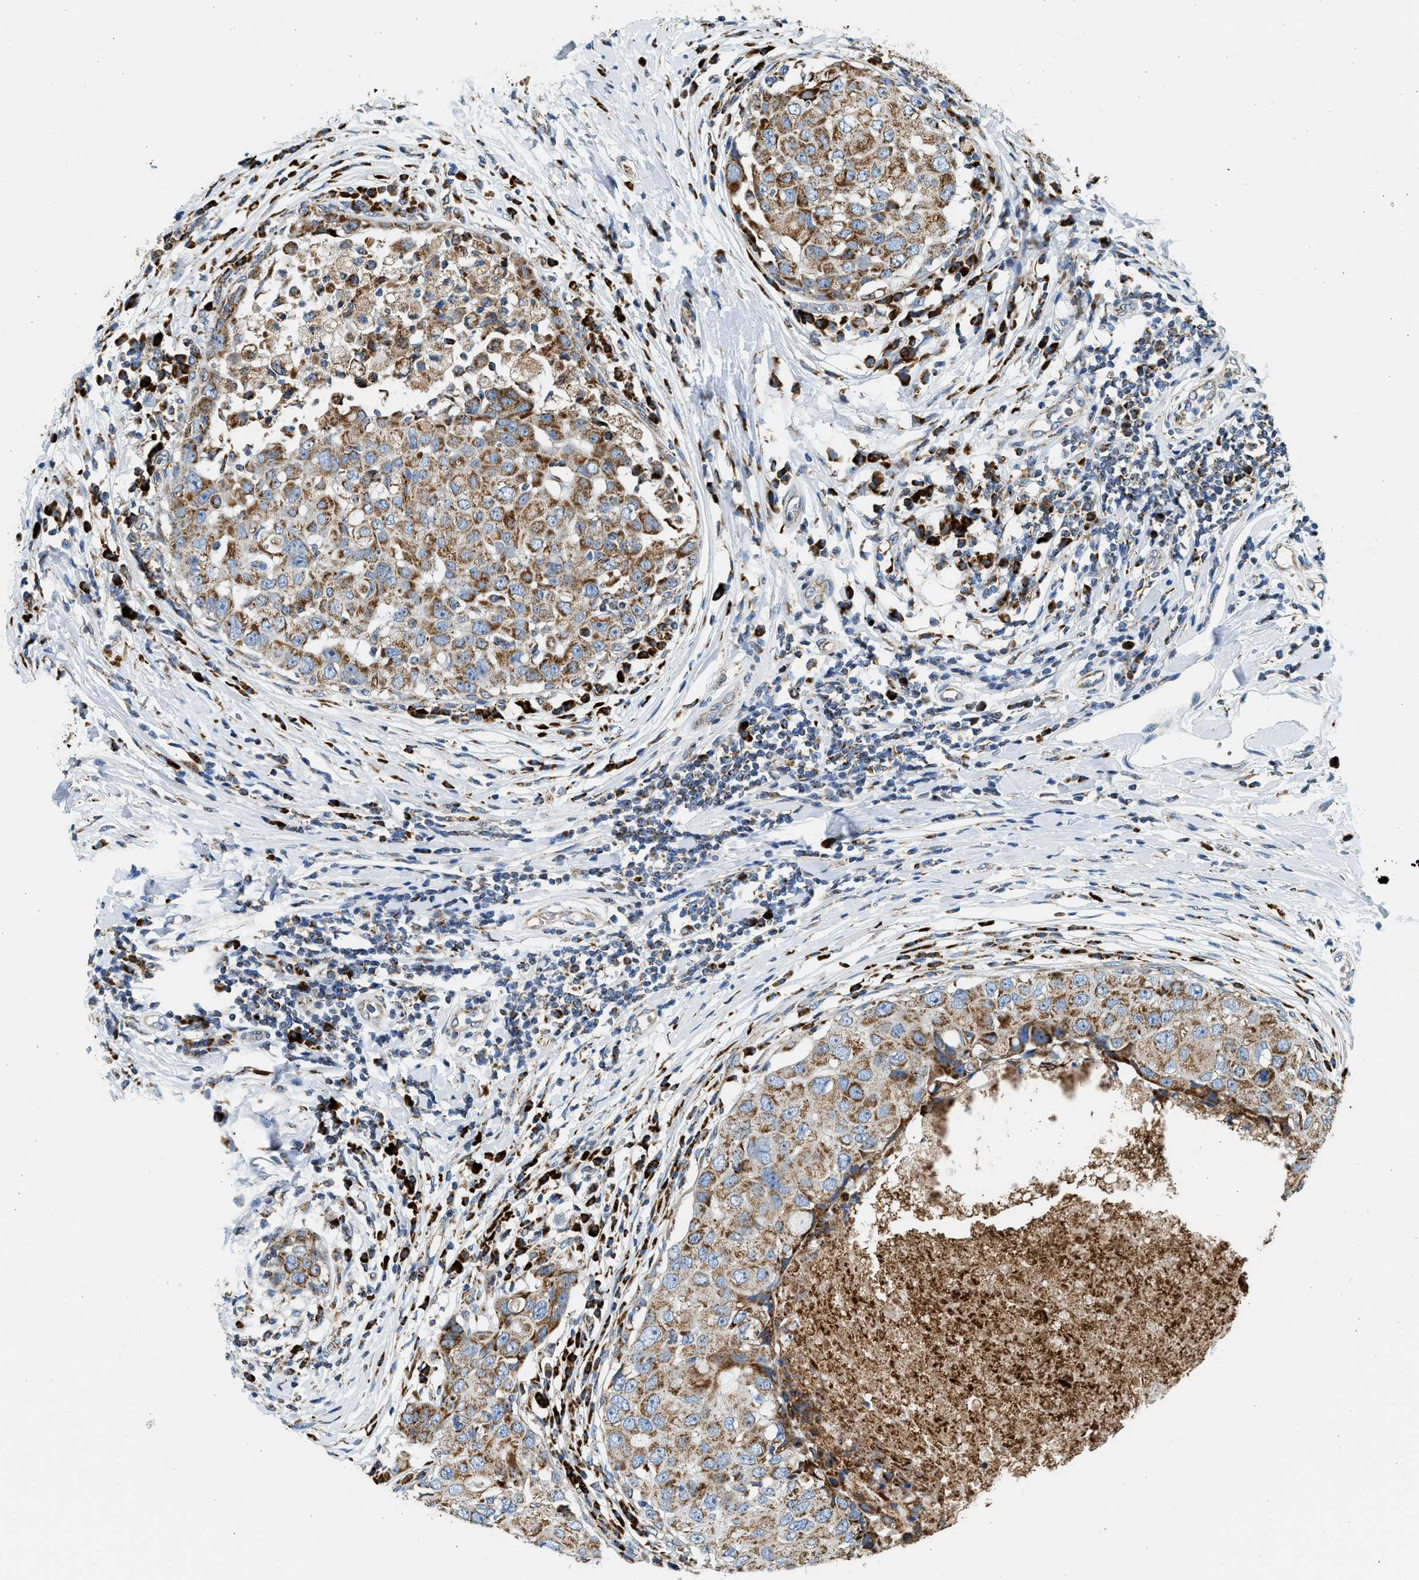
{"staining": {"intensity": "moderate", "quantity": ">75%", "location": "cytoplasmic/membranous"}, "tissue": "breast cancer", "cell_type": "Tumor cells", "image_type": "cancer", "snomed": [{"axis": "morphology", "description": "Duct carcinoma"}, {"axis": "topography", "description": "Breast"}], "caption": "IHC staining of breast cancer, which displays medium levels of moderate cytoplasmic/membranous expression in approximately >75% of tumor cells indicating moderate cytoplasmic/membranous protein staining. The staining was performed using DAB (brown) for protein detection and nuclei were counterstained in hematoxylin (blue).", "gene": "KCNMB3", "patient": {"sex": "female", "age": 27}}